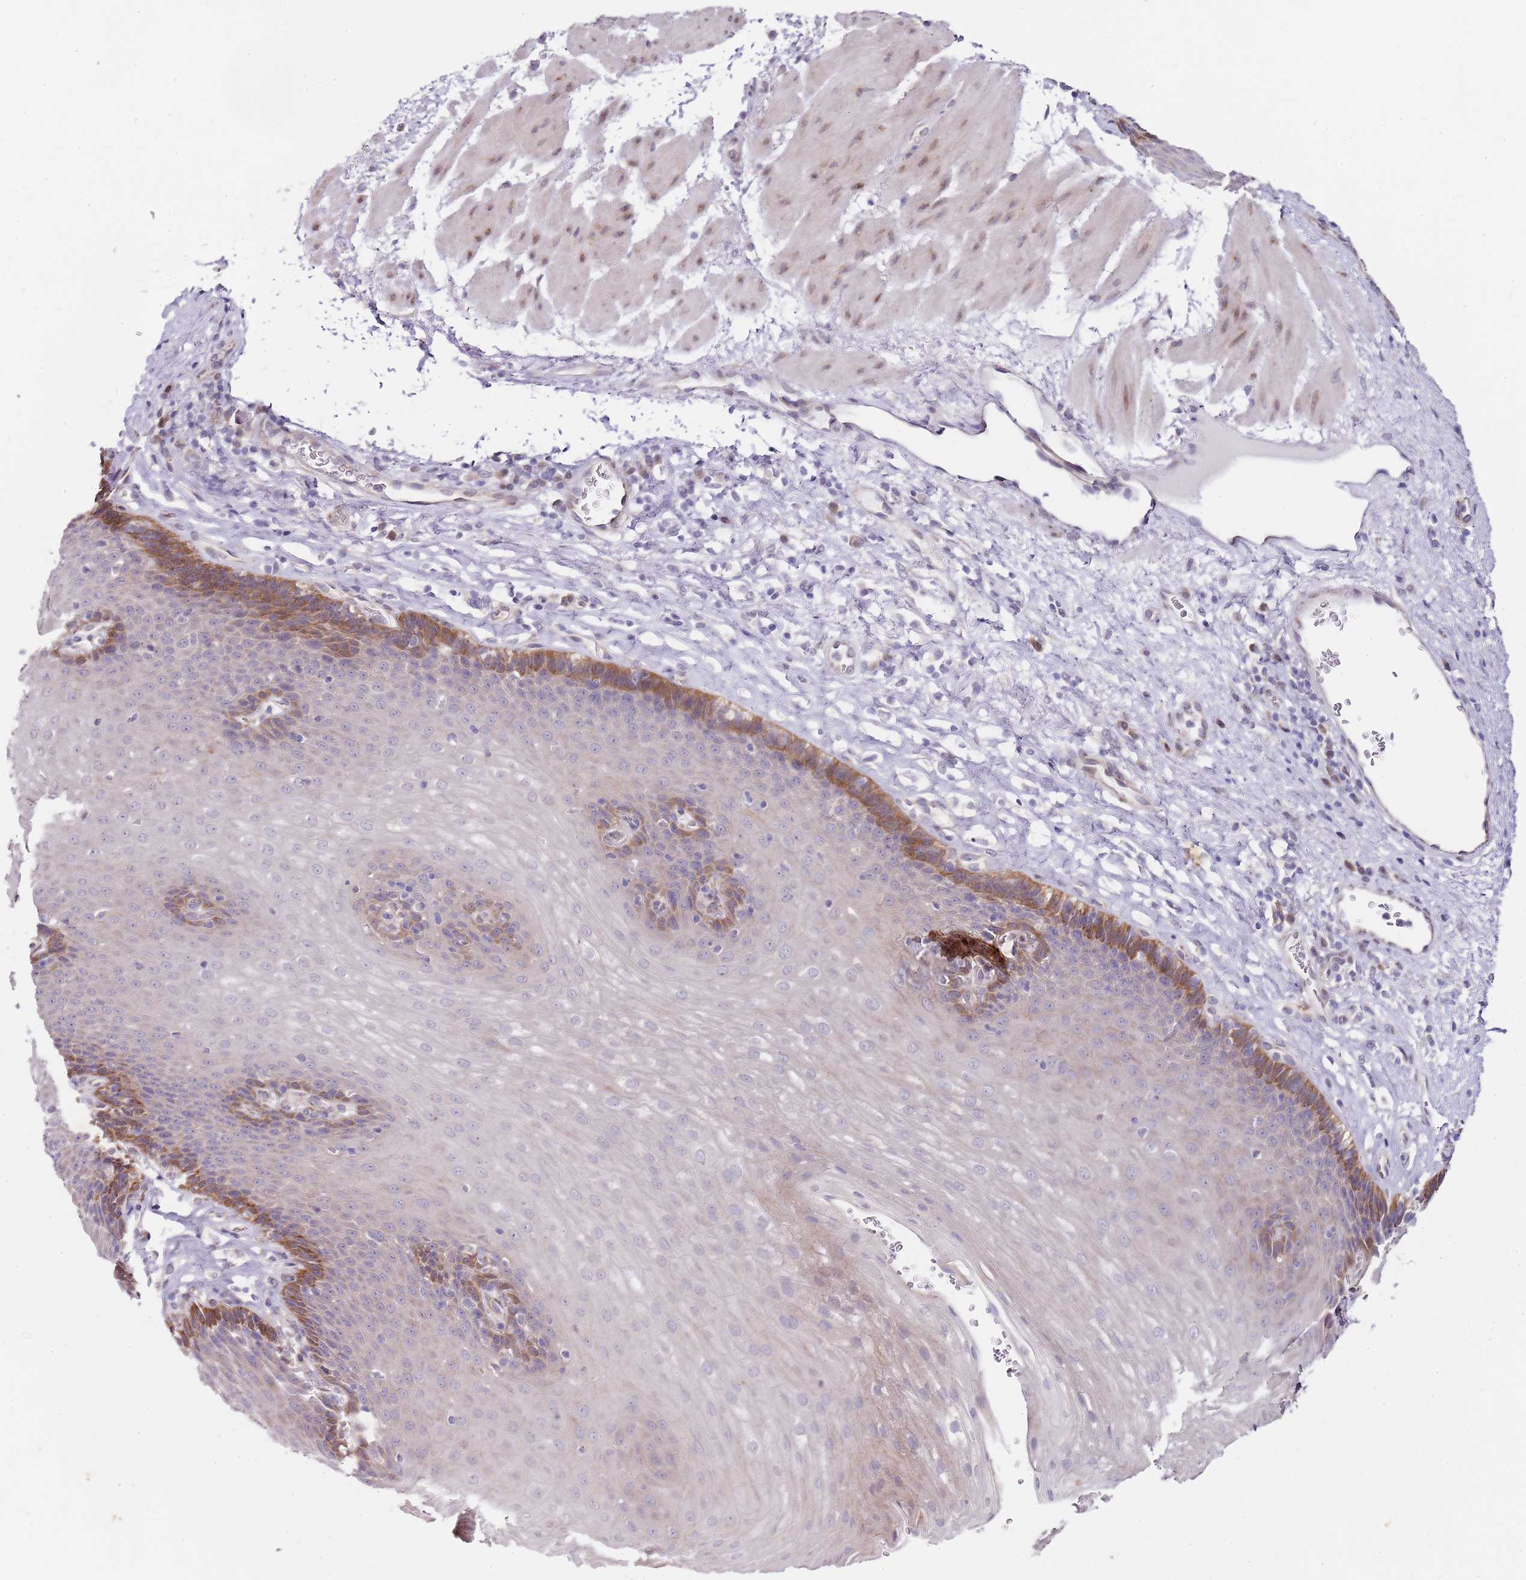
{"staining": {"intensity": "moderate", "quantity": "<25%", "location": "cytoplasmic/membranous"}, "tissue": "esophagus", "cell_type": "Squamous epithelial cells", "image_type": "normal", "snomed": [{"axis": "morphology", "description": "Normal tissue, NOS"}, {"axis": "topography", "description": "Esophagus"}], "caption": "Immunohistochemical staining of normal esophagus shows low levels of moderate cytoplasmic/membranous expression in about <25% of squamous epithelial cells.", "gene": "TBC1D9", "patient": {"sex": "female", "age": 66}}